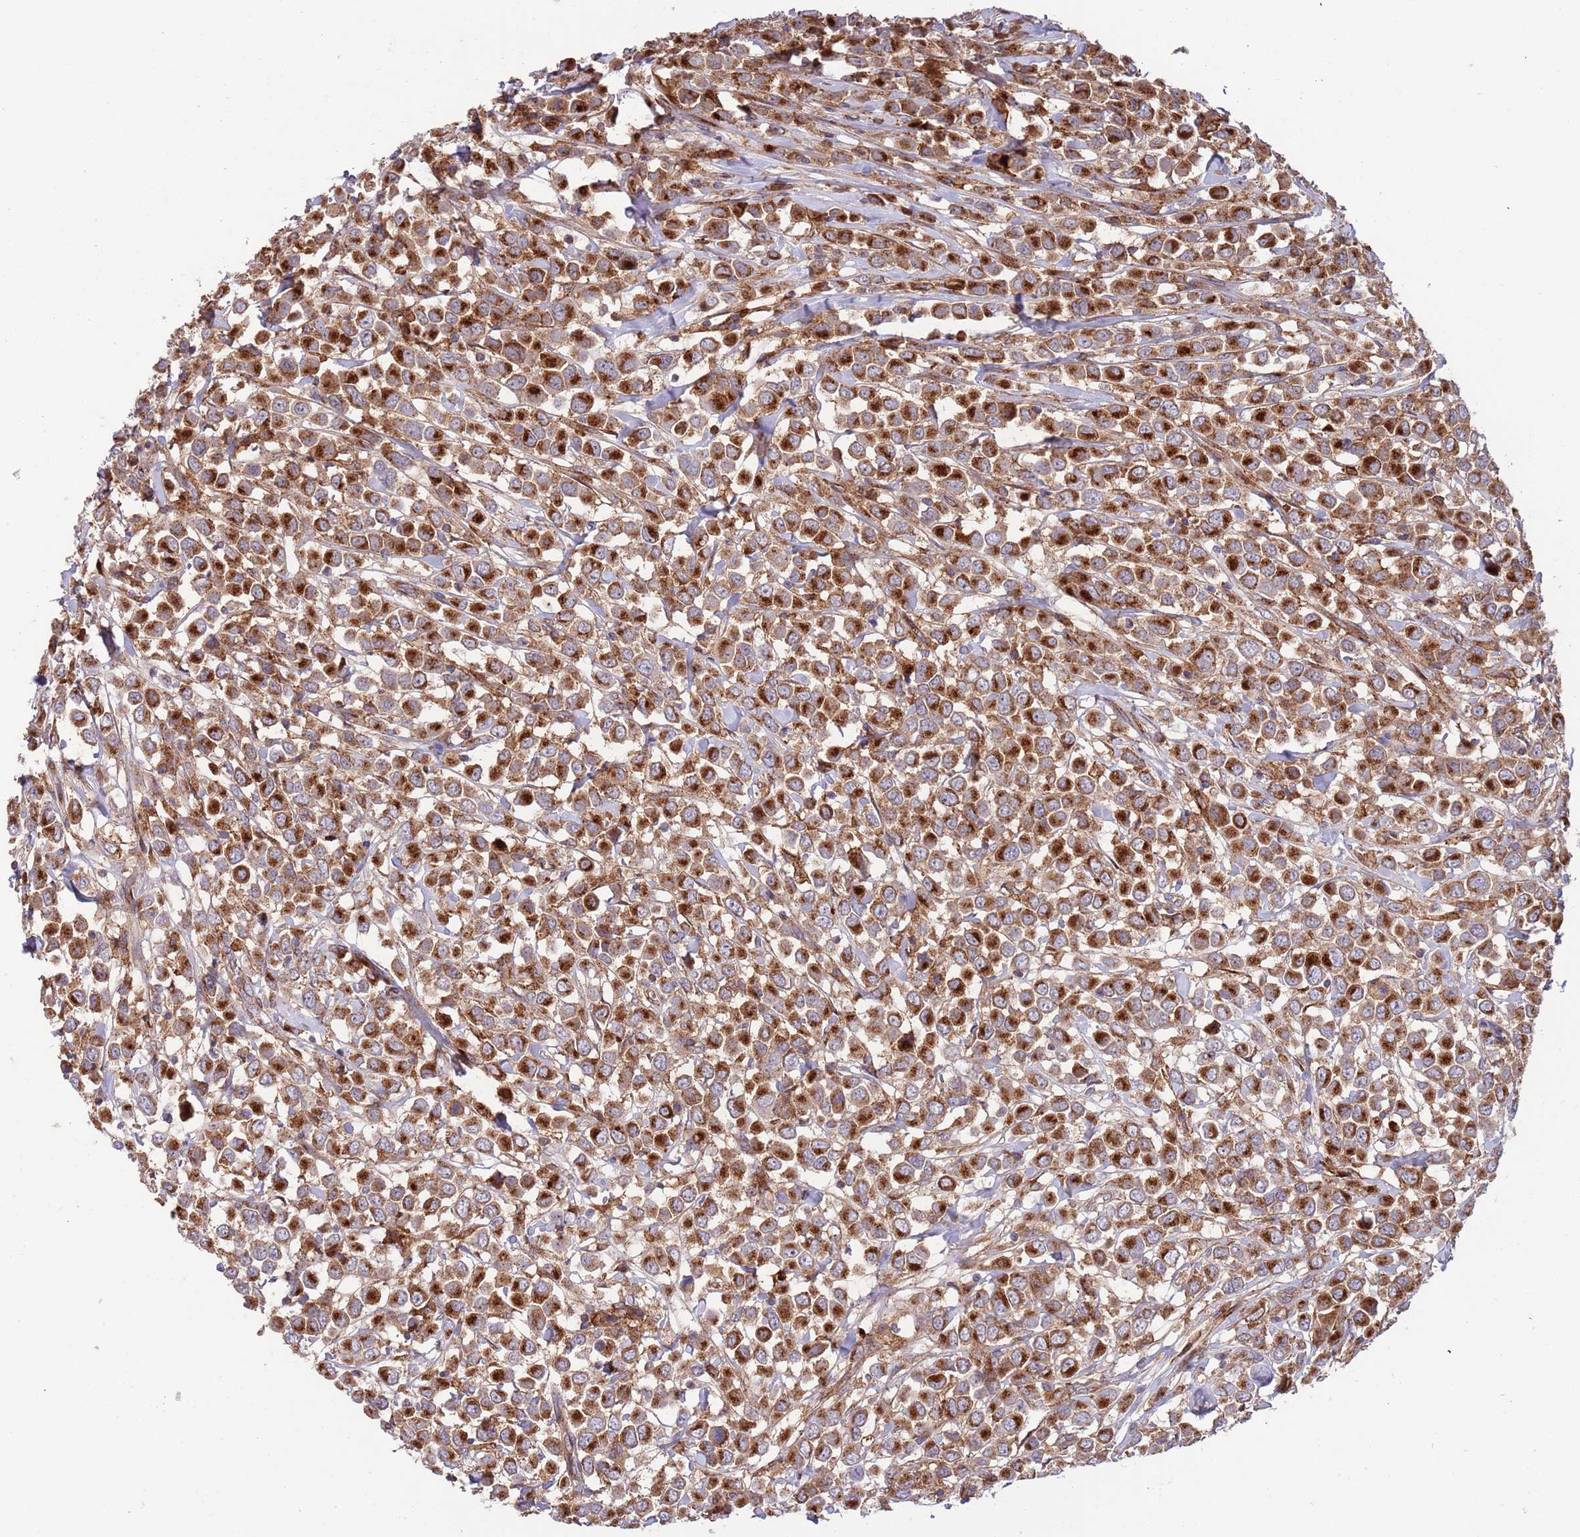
{"staining": {"intensity": "strong", "quantity": ">75%", "location": "cytoplasmic/membranous"}, "tissue": "breast cancer", "cell_type": "Tumor cells", "image_type": "cancer", "snomed": [{"axis": "morphology", "description": "Duct carcinoma"}, {"axis": "topography", "description": "Breast"}], "caption": "Breast cancer (intraductal carcinoma) stained for a protein exhibits strong cytoplasmic/membranous positivity in tumor cells. The protein is stained brown, and the nuclei are stained in blue (DAB (3,3'-diaminobenzidine) IHC with brightfield microscopy, high magnification).", "gene": "BTBD7", "patient": {"sex": "female", "age": 61}}